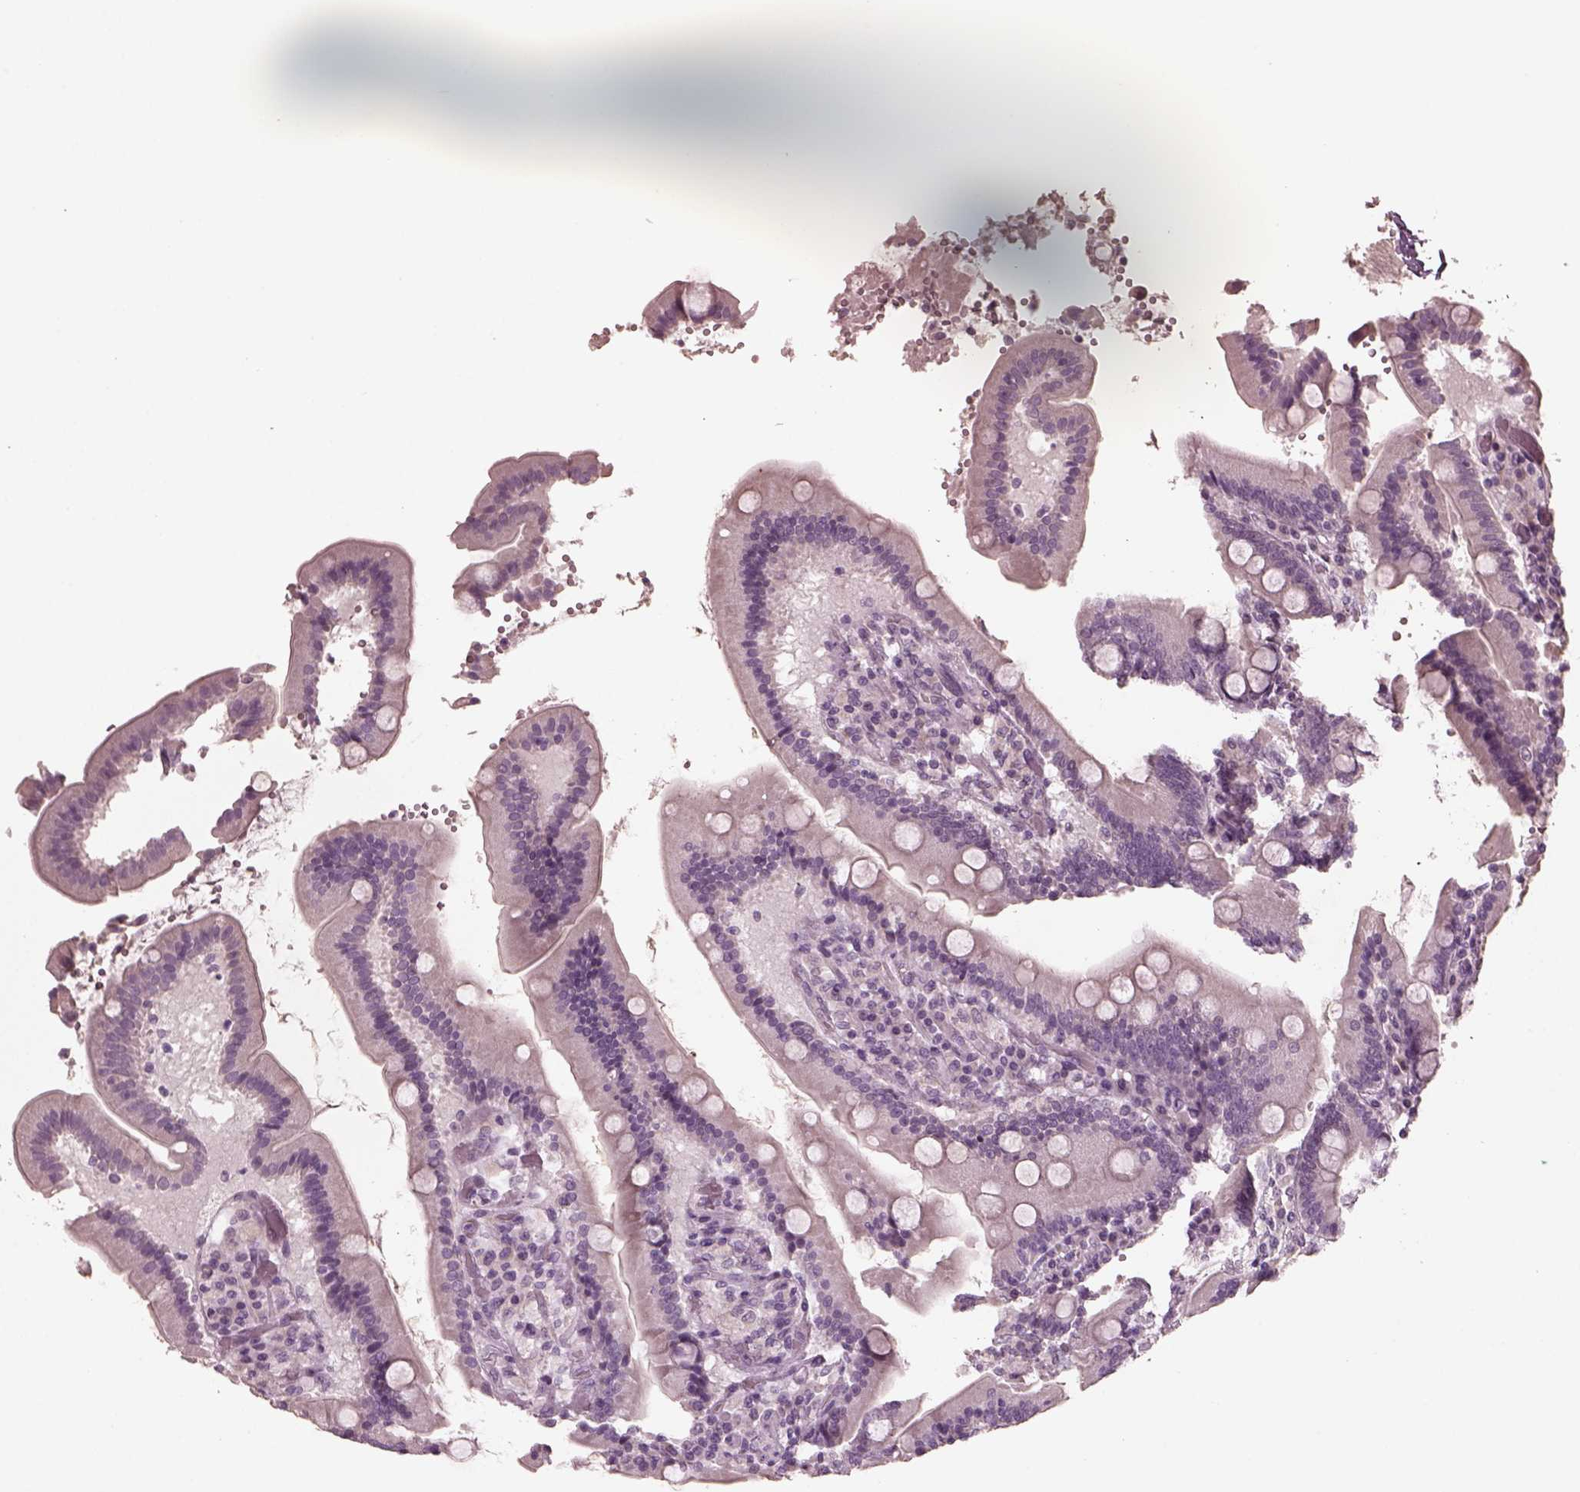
{"staining": {"intensity": "negative", "quantity": "none", "location": "none"}, "tissue": "duodenum", "cell_type": "Glandular cells", "image_type": "normal", "snomed": [{"axis": "morphology", "description": "Normal tissue, NOS"}, {"axis": "topography", "description": "Duodenum"}], "caption": "Glandular cells are negative for protein expression in unremarkable human duodenum. The staining was performed using DAB (3,3'-diaminobenzidine) to visualize the protein expression in brown, while the nuclei were stained in blue with hematoxylin (Magnification: 20x).", "gene": "RCVRN", "patient": {"sex": "female", "age": 62}}